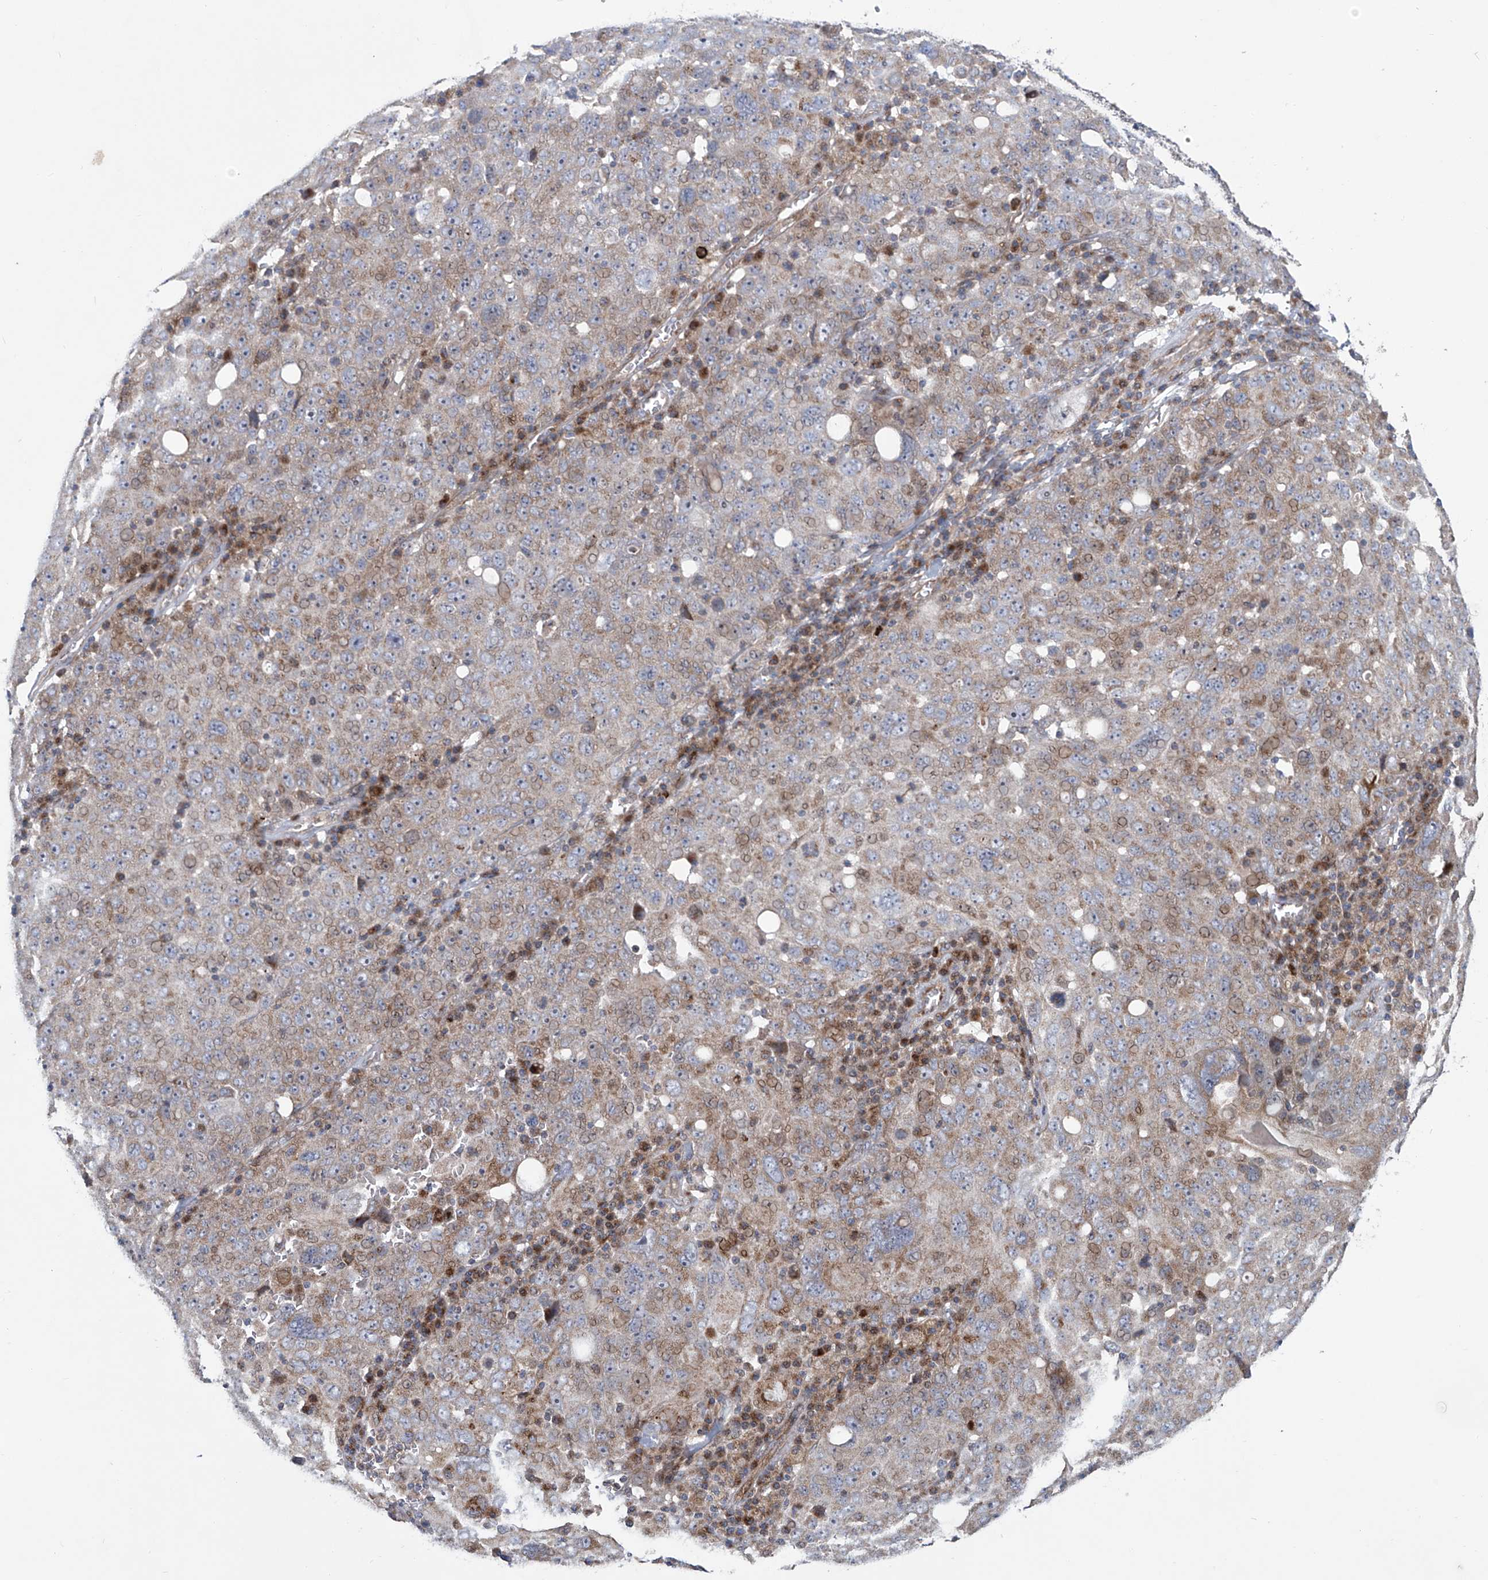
{"staining": {"intensity": "weak", "quantity": "25%-75%", "location": "cytoplasmic/membranous"}, "tissue": "ovarian cancer", "cell_type": "Tumor cells", "image_type": "cancer", "snomed": [{"axis": "morphology", "description": "Carcinoma, endometroid"}, {"axis": "topography", "description": "Ovary"}], "caption": "Weak cytoplasmic/membranous protein positivity is seen in about 25%-75% of tumor cells in ovarian endometroid carcinoma.", "gene": "KLC4", "patient": {"sex": "female", "age": 62}}